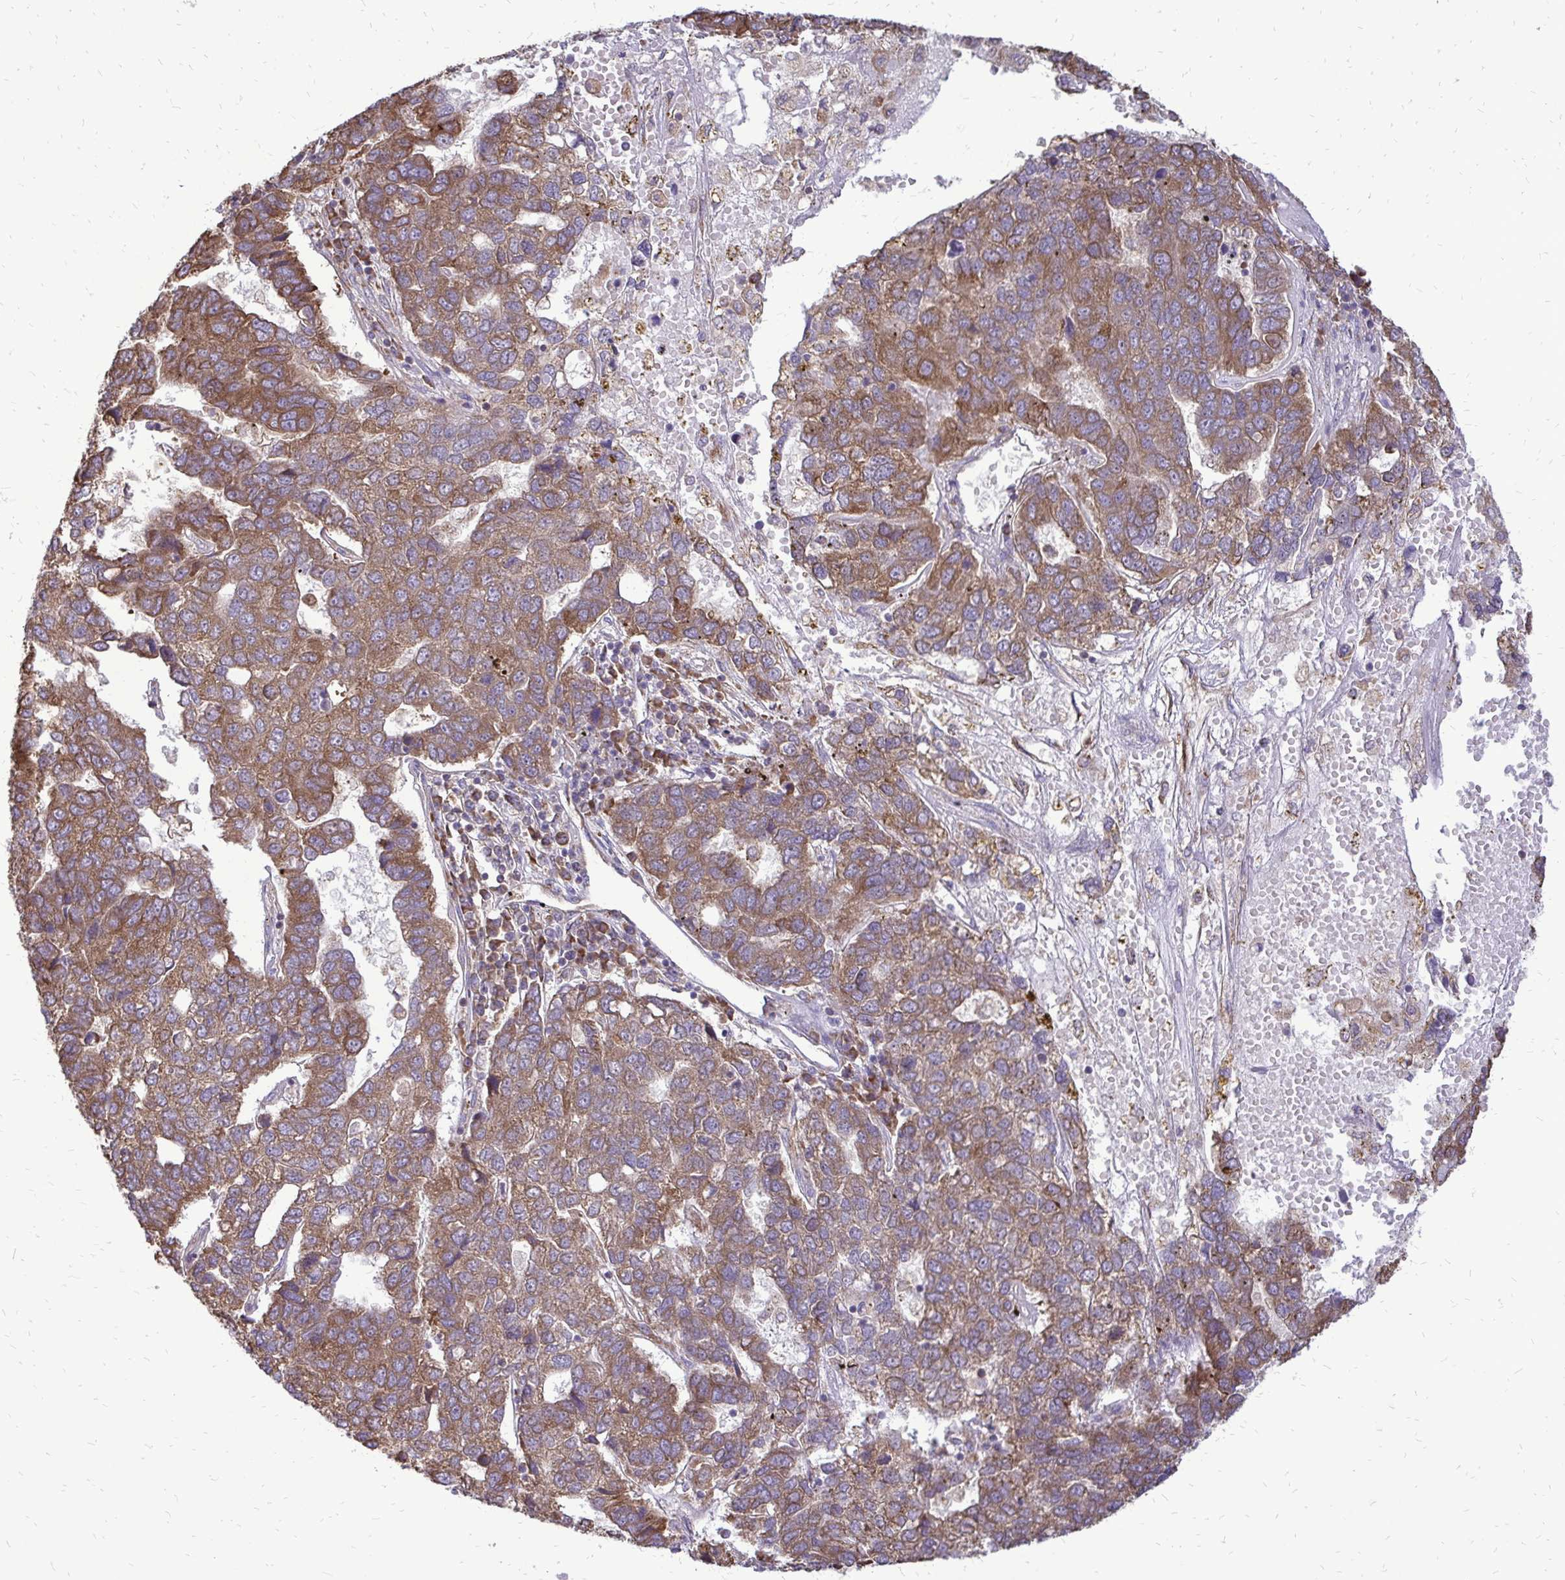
{"staining": {"intensity": "moderate", "quantity": ">75%", "location": "cytoplasmic/membranous"}, "tissue": "pancreatic cancer", "cell_type": "Tumor cells", "image_type": "cancer", "snomed": [{"axis": "morphology", "description": "Adenocarcinoma, NOS"}, {"axis": "topography", "description": "Pancreas"}], "caption": "Immunohistochemistry (IHC) (DAB (3,3'-diaminobenzidine)) staining of pancreatic adenocarcinoma demonstrates moderate cytoplasmic/membranous protein staining in about >75% of tumor cells.", "gene": "RPS3", "patient": {"sex": "female", "age": 61}}